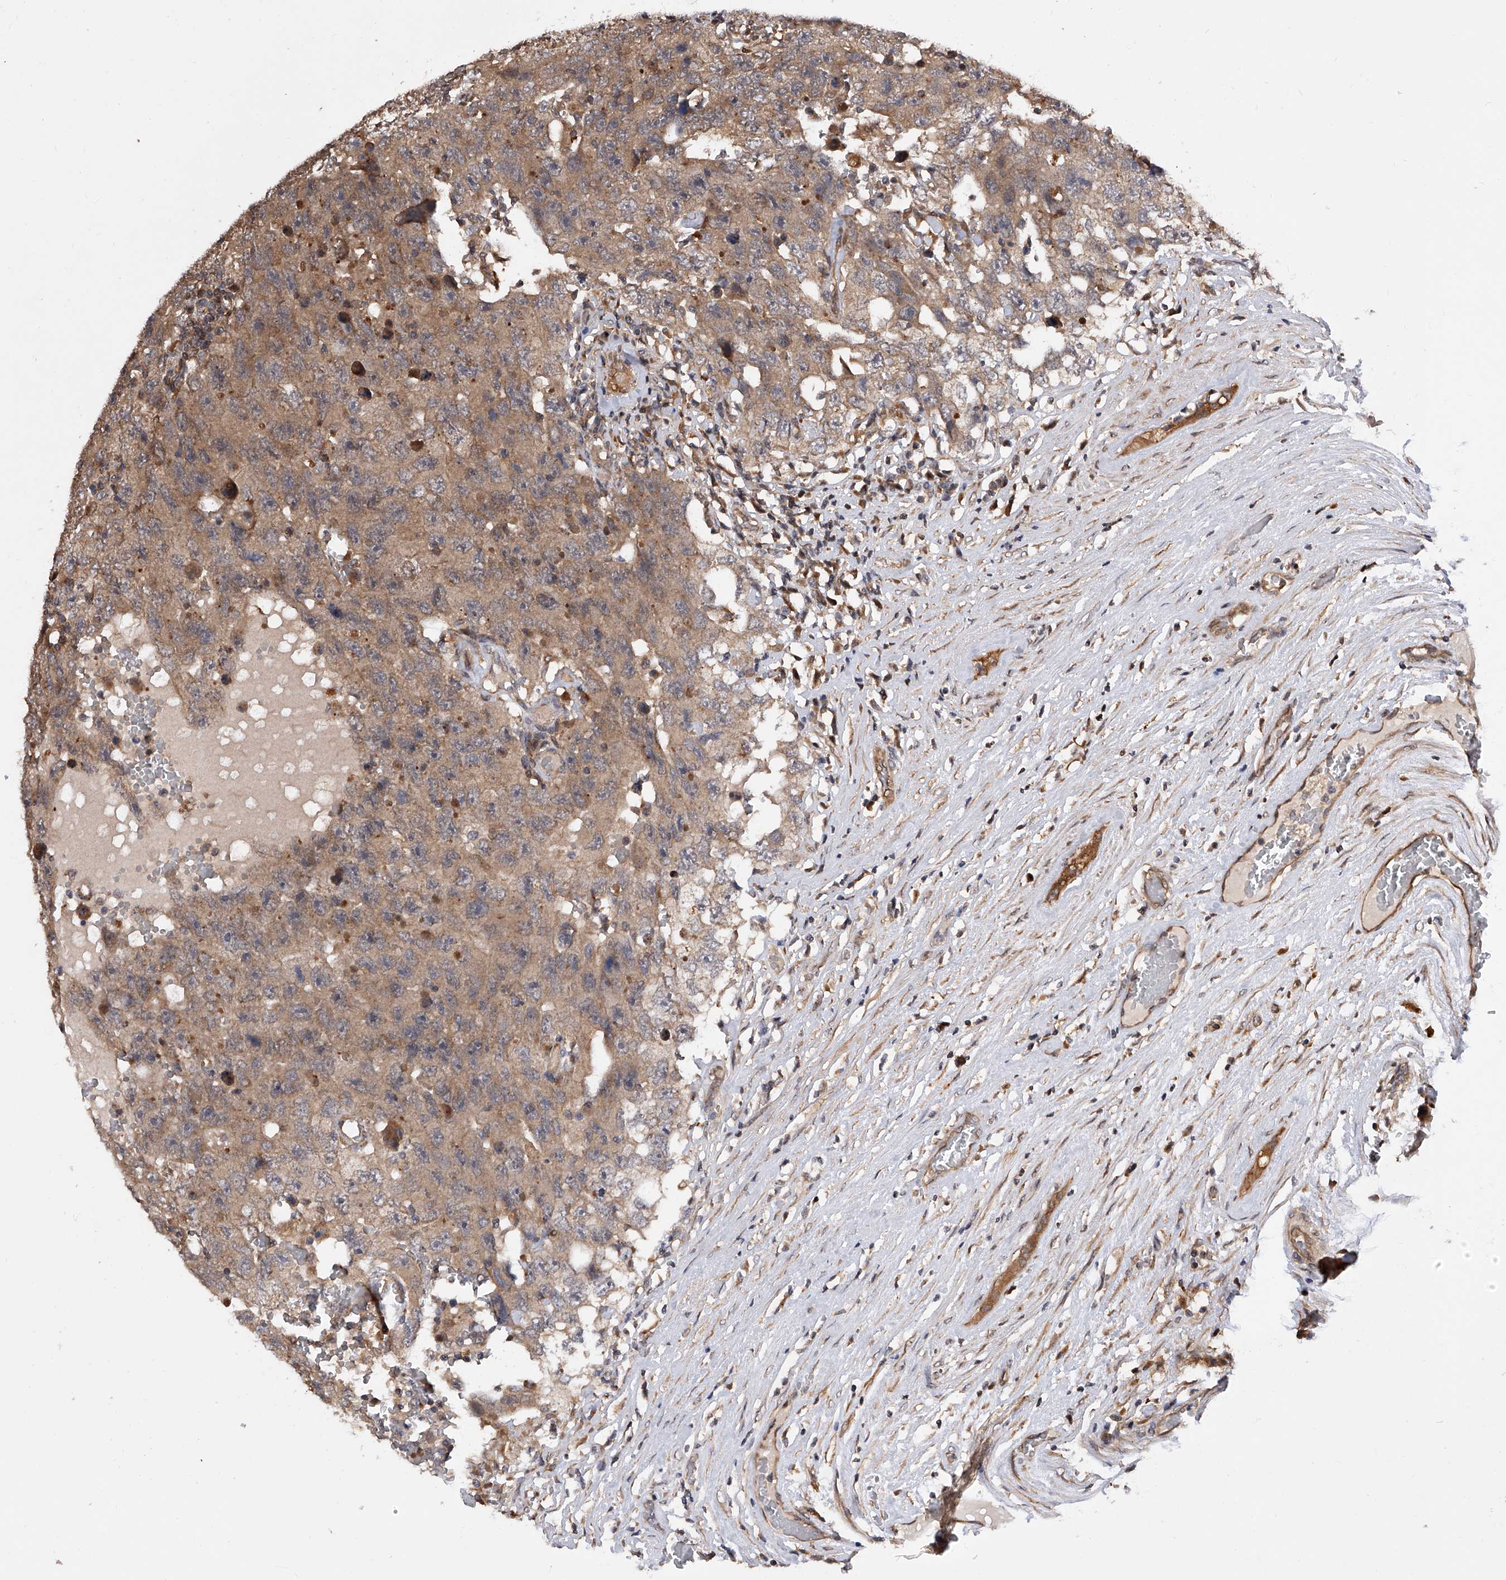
{"staining": {"intensity": "moderate", "quantity": ">75%", "location": "cytoplasmic/membranous"}, "tissue": "testis cancer", "cell_type": "Tumor cells", "image_type": "cancer", "snomed": [{"axis": "morphology", "description": "Carcinoma, Embryonal, NOS"}, {"axis": "topography", "description": "Testis"}], "caption": "The micrograph reveals staining of testis cancer, revealing moderate cytoplasmic/membranous protein positivity (brown color) within tumor cells.", "gene": "GMDS", "patient": {"sex": "male", "age": 26}}